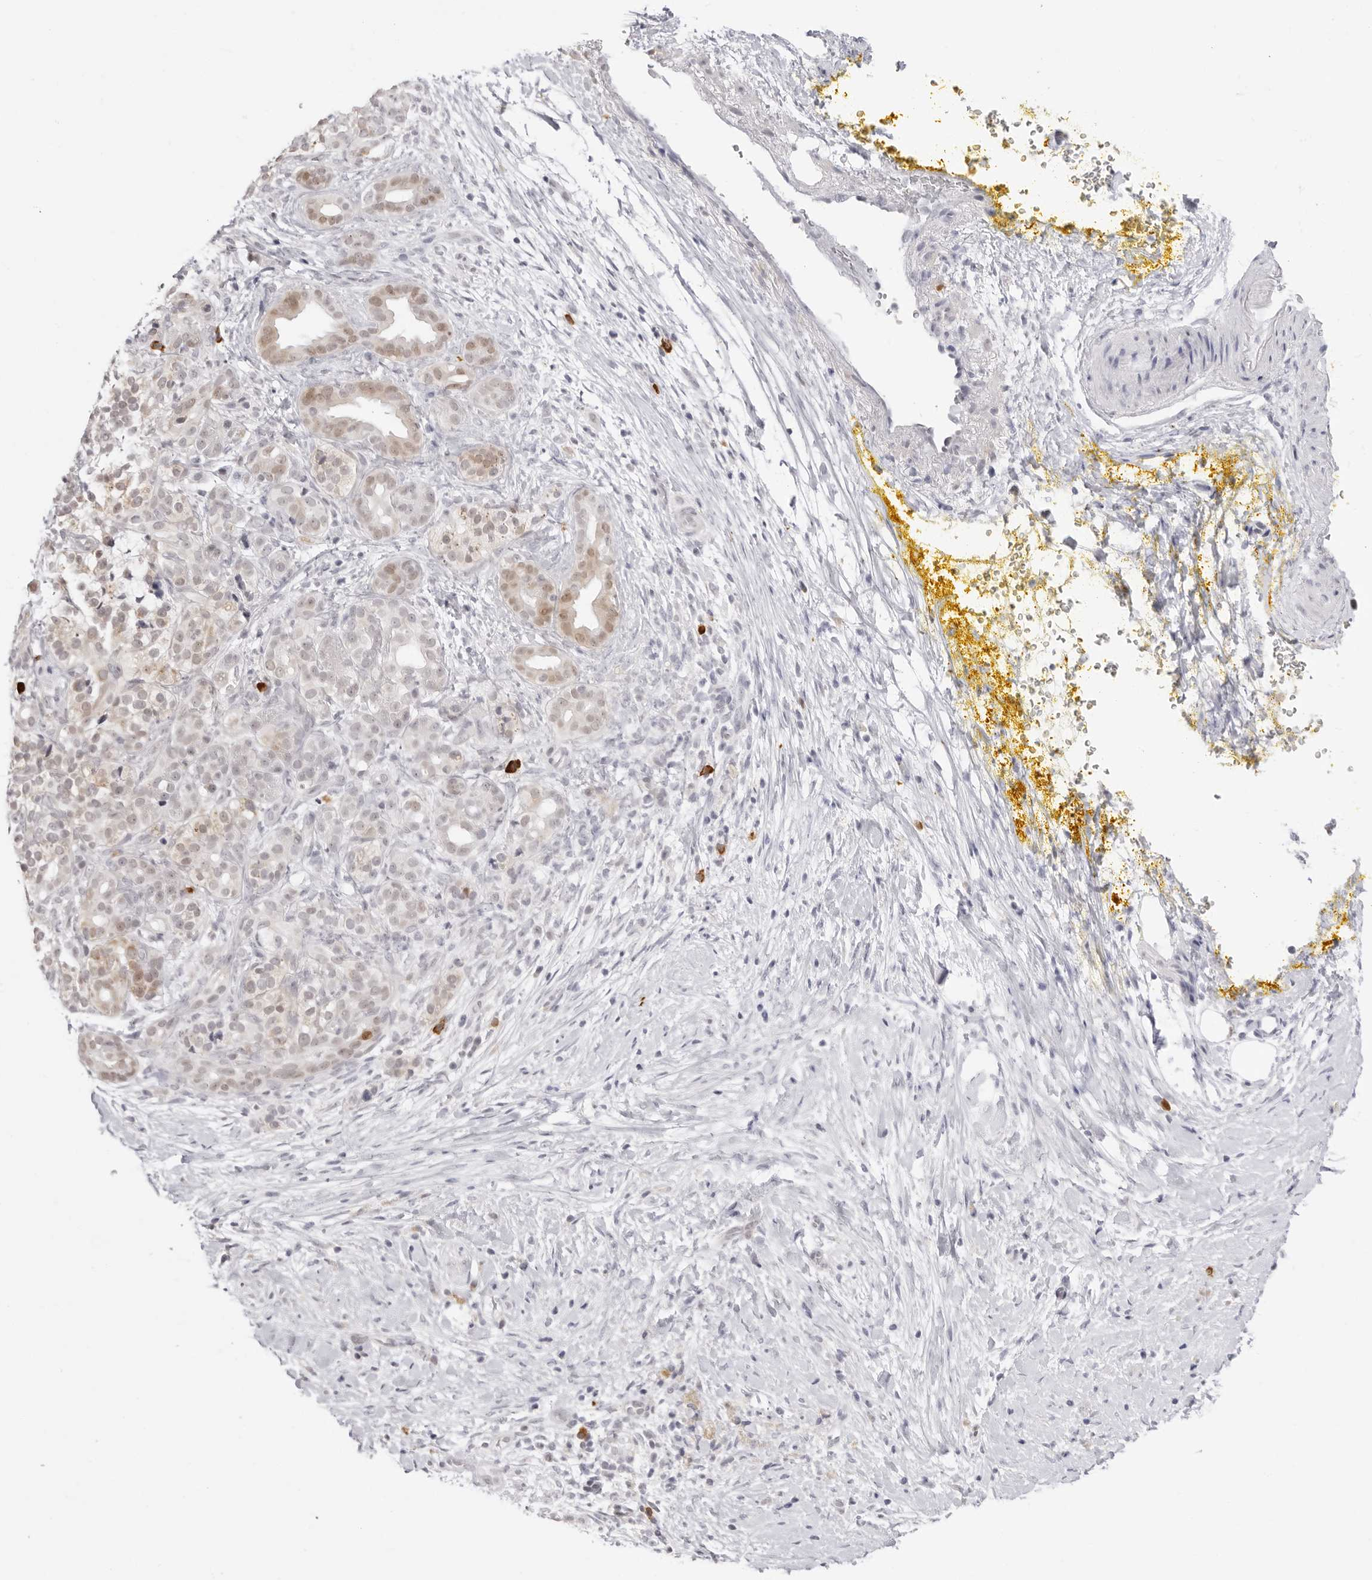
{"staining": {"intensity": "moderate", "quantity": "<25%", "location": "cytoplasmic/membranous,nuclear"}, "tissue": "pancreatic cancer", "cell_type": "Tumor cells", "image_type": "cancer", "snomed": [{"axis": "morphology", "description": "Adenocarcinoma, NOS"}, {"axis": "topography", "description": "Pancreas"}], "caption": "A brown stain shows moderate cytoplasmic/membranous and nuclear positivity of a protein in pancreatic cancer tumor cells. (DAB (3,3'-diaminobenzidine) IHC, brown staining for protein, blue staining for nuclei).", "gene": "FDPS", "patient": {"sex": "male", "age": 58}}